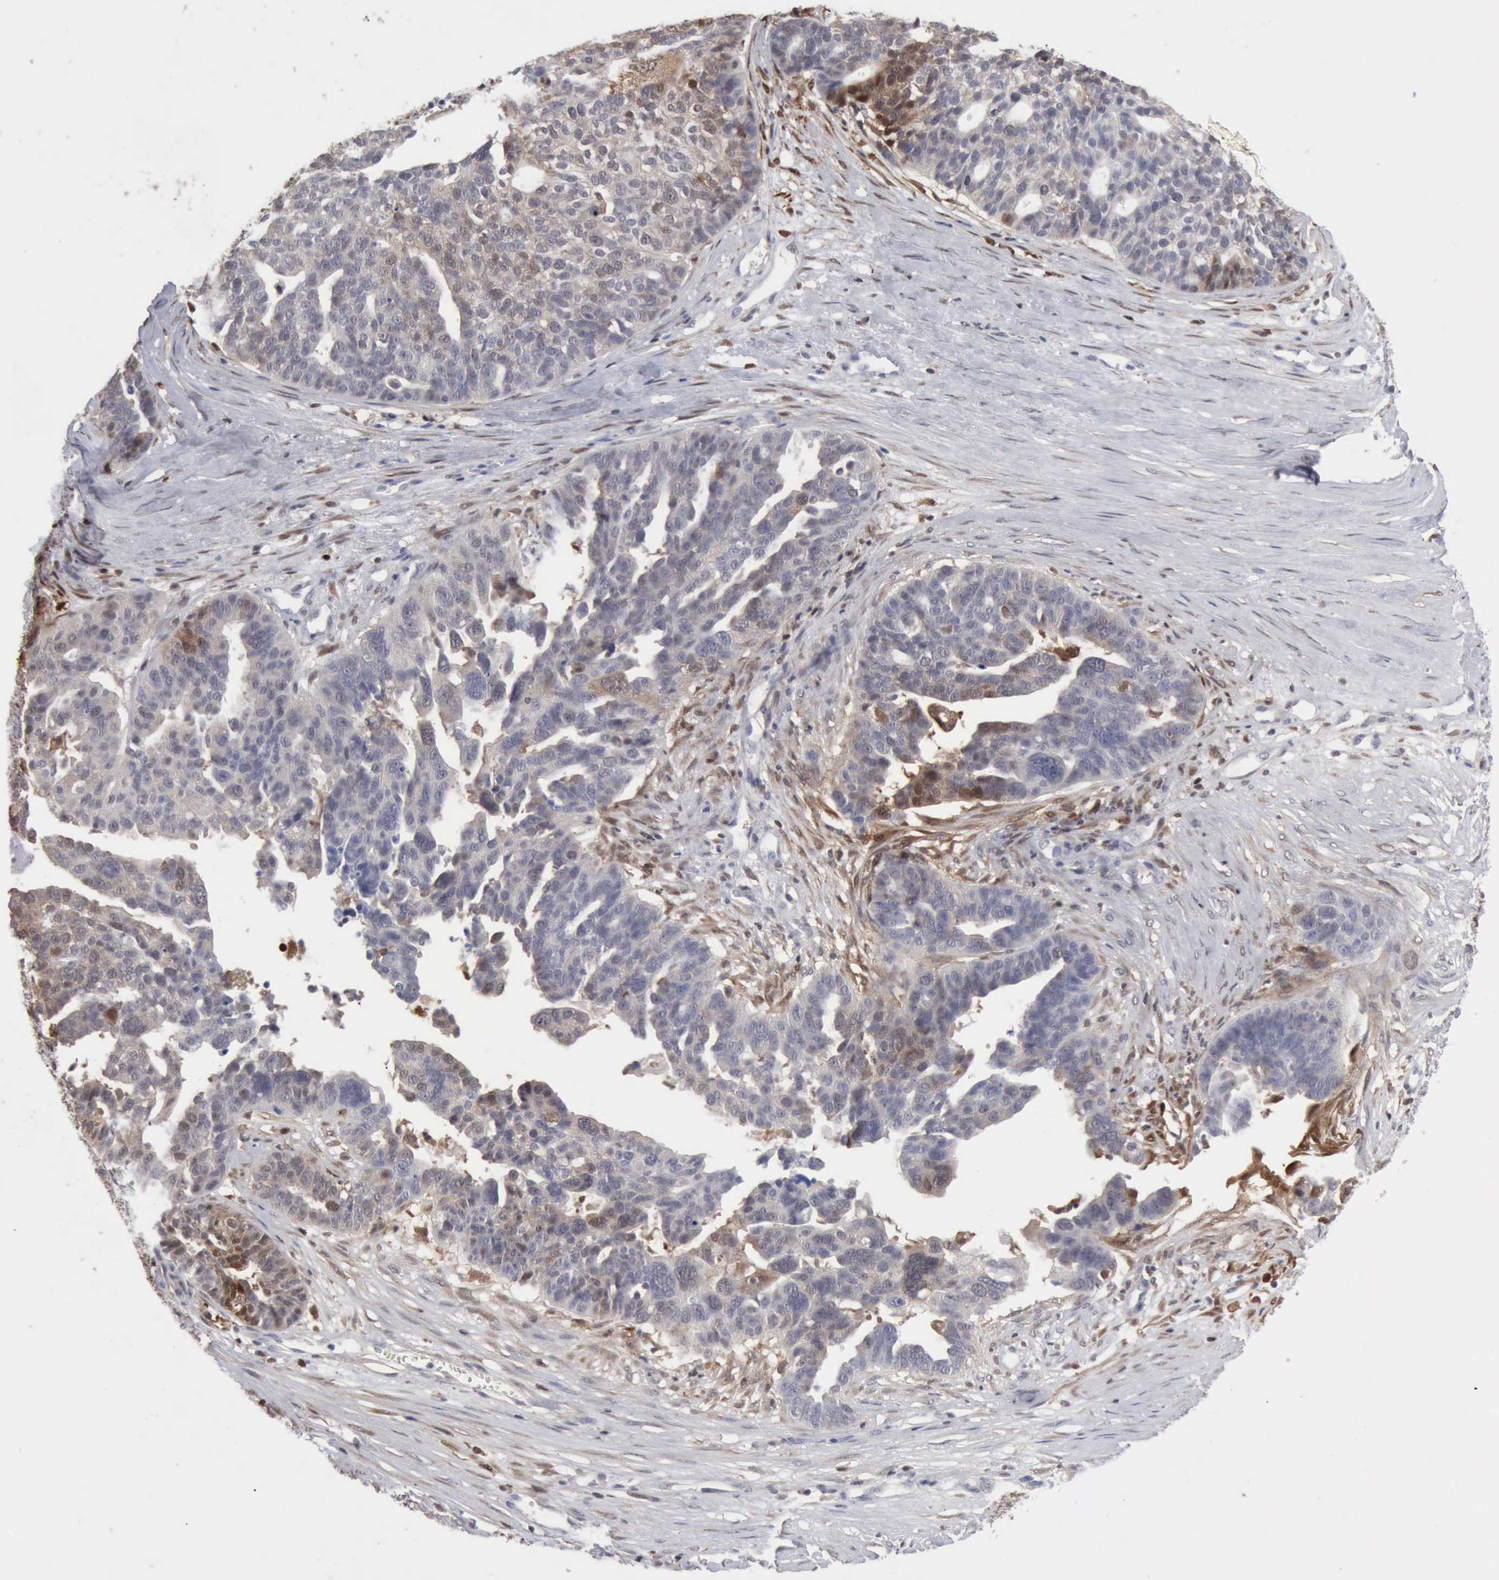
{"staining": {"intensity": "weak", "quantity": "<25%", "location": "nuclear"}, "tissue": "ovarian cancer", "cell_type": "Tumor cells", "image_type": "cancer", "snomed": [{"axis": "morphology", "description": "Cystadenocarcinoma, serous, NOS"}, {"axis": "topography", "description": "Ovary"}], "caption": "IHC micrograph of neoplastic tissue: ovarian cancer stained with DAB (3,3'-diaminobenzidine) shows no significant protein positivity in tumor cells.", "gene": "STAT1", "patient": {"sex": "female", "age": 59}}